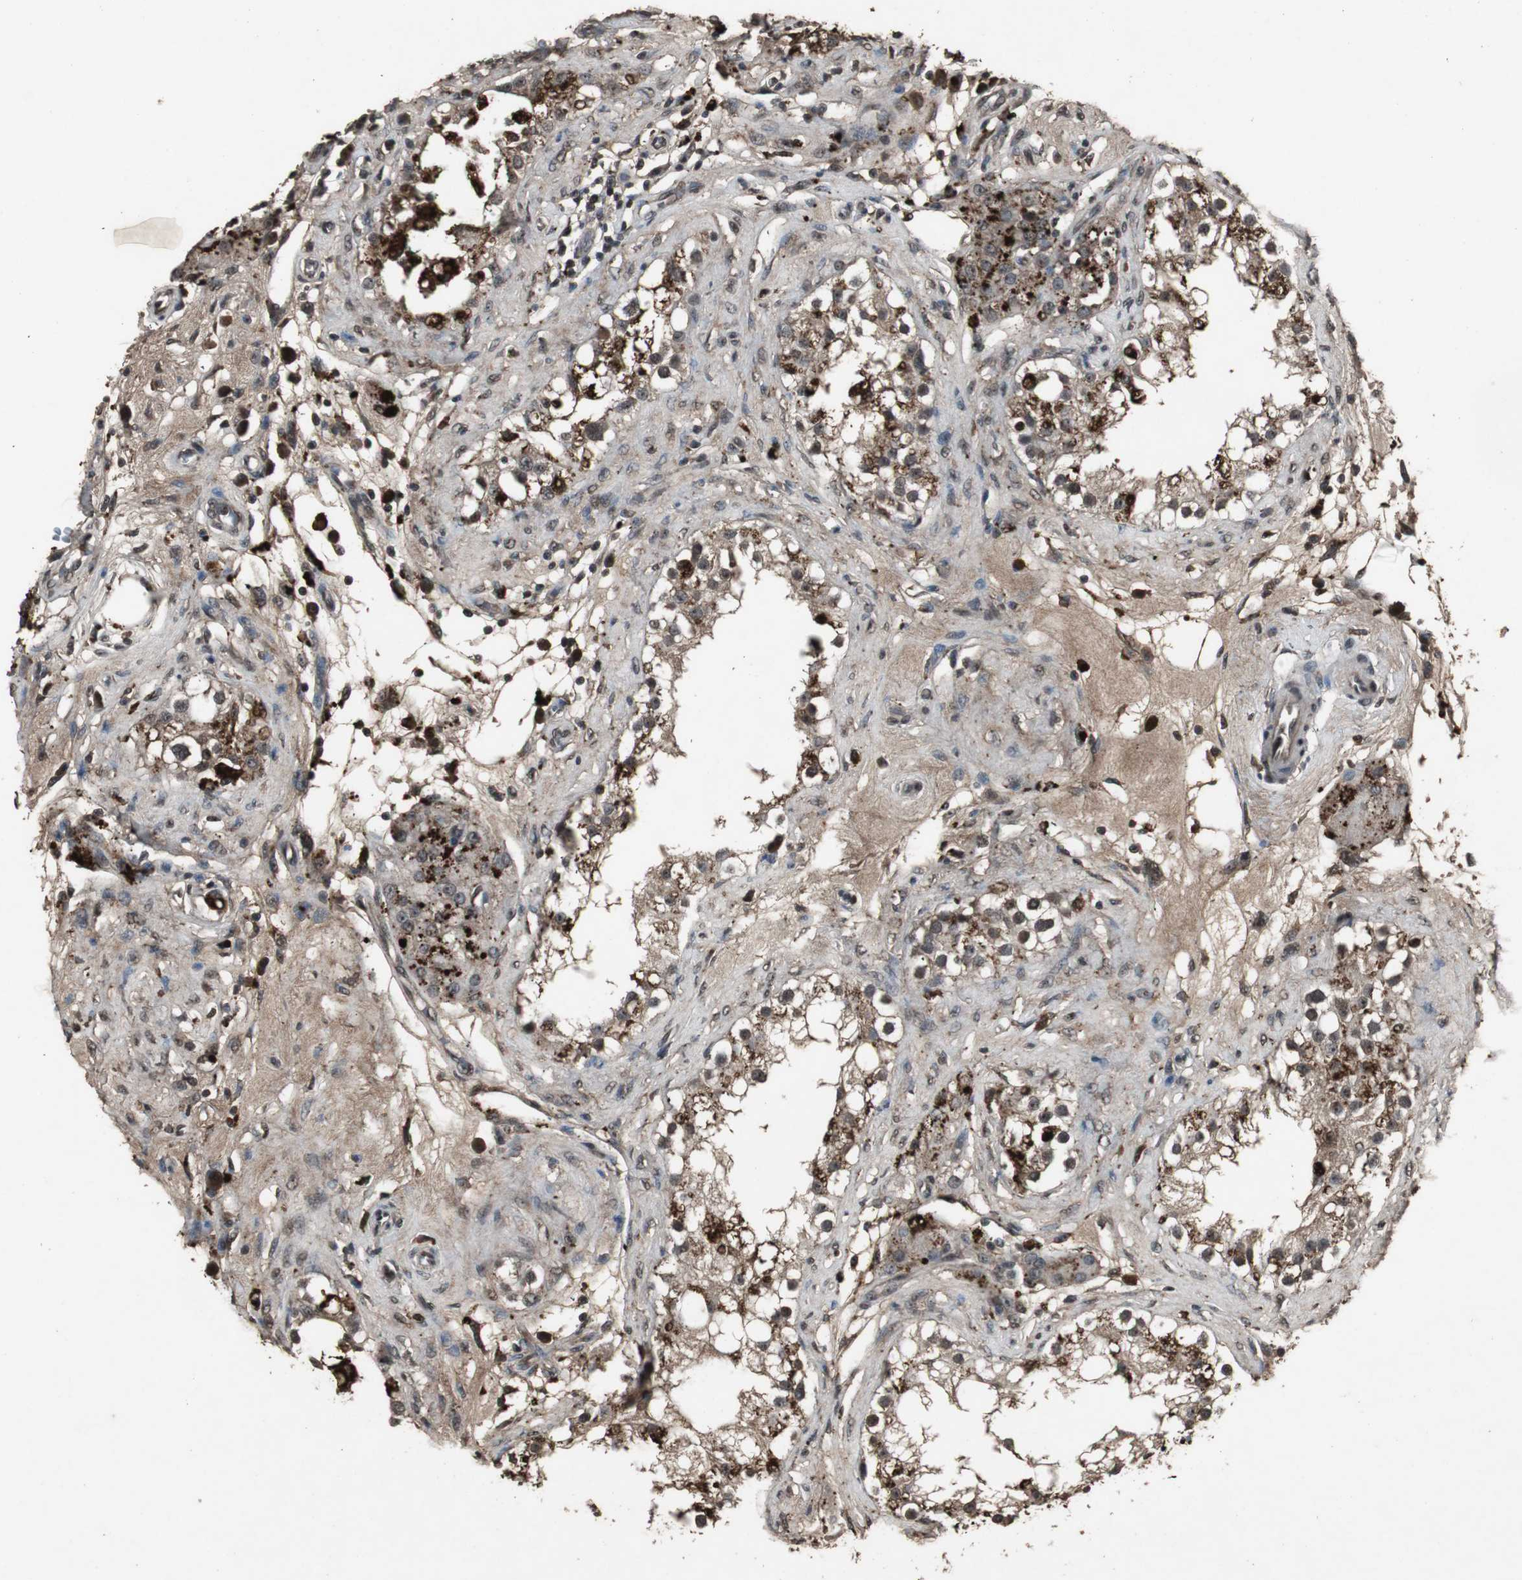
{"staining": {"intensity": "strong", "quantity": ">75%", "location": "cytoplasmic/membranous,nuclear"}, "tissue": "epididymis", "cell_type": "Glandular cells", "image_type": "normal", "snomed": [{"axis": "morphology", "description": "Normal tissue, NOS"}, {"axis": "morphology", "description": "Inflammation, NOS"}, {"axis": "topography", "description": "Epididymis"}], "caption": "DAB immunohistochemical staining of normal epididymis demonstrates strong cytoplasmic/membranous,nuclear protein positivity in about >75% of glandular cells. Using DAB (brown) and hematoxylin (blue) stains, captured at high magnification using brightfield microscopy.", "gene": "EMX1", "patient": {"sex": "male", "age": 84}}